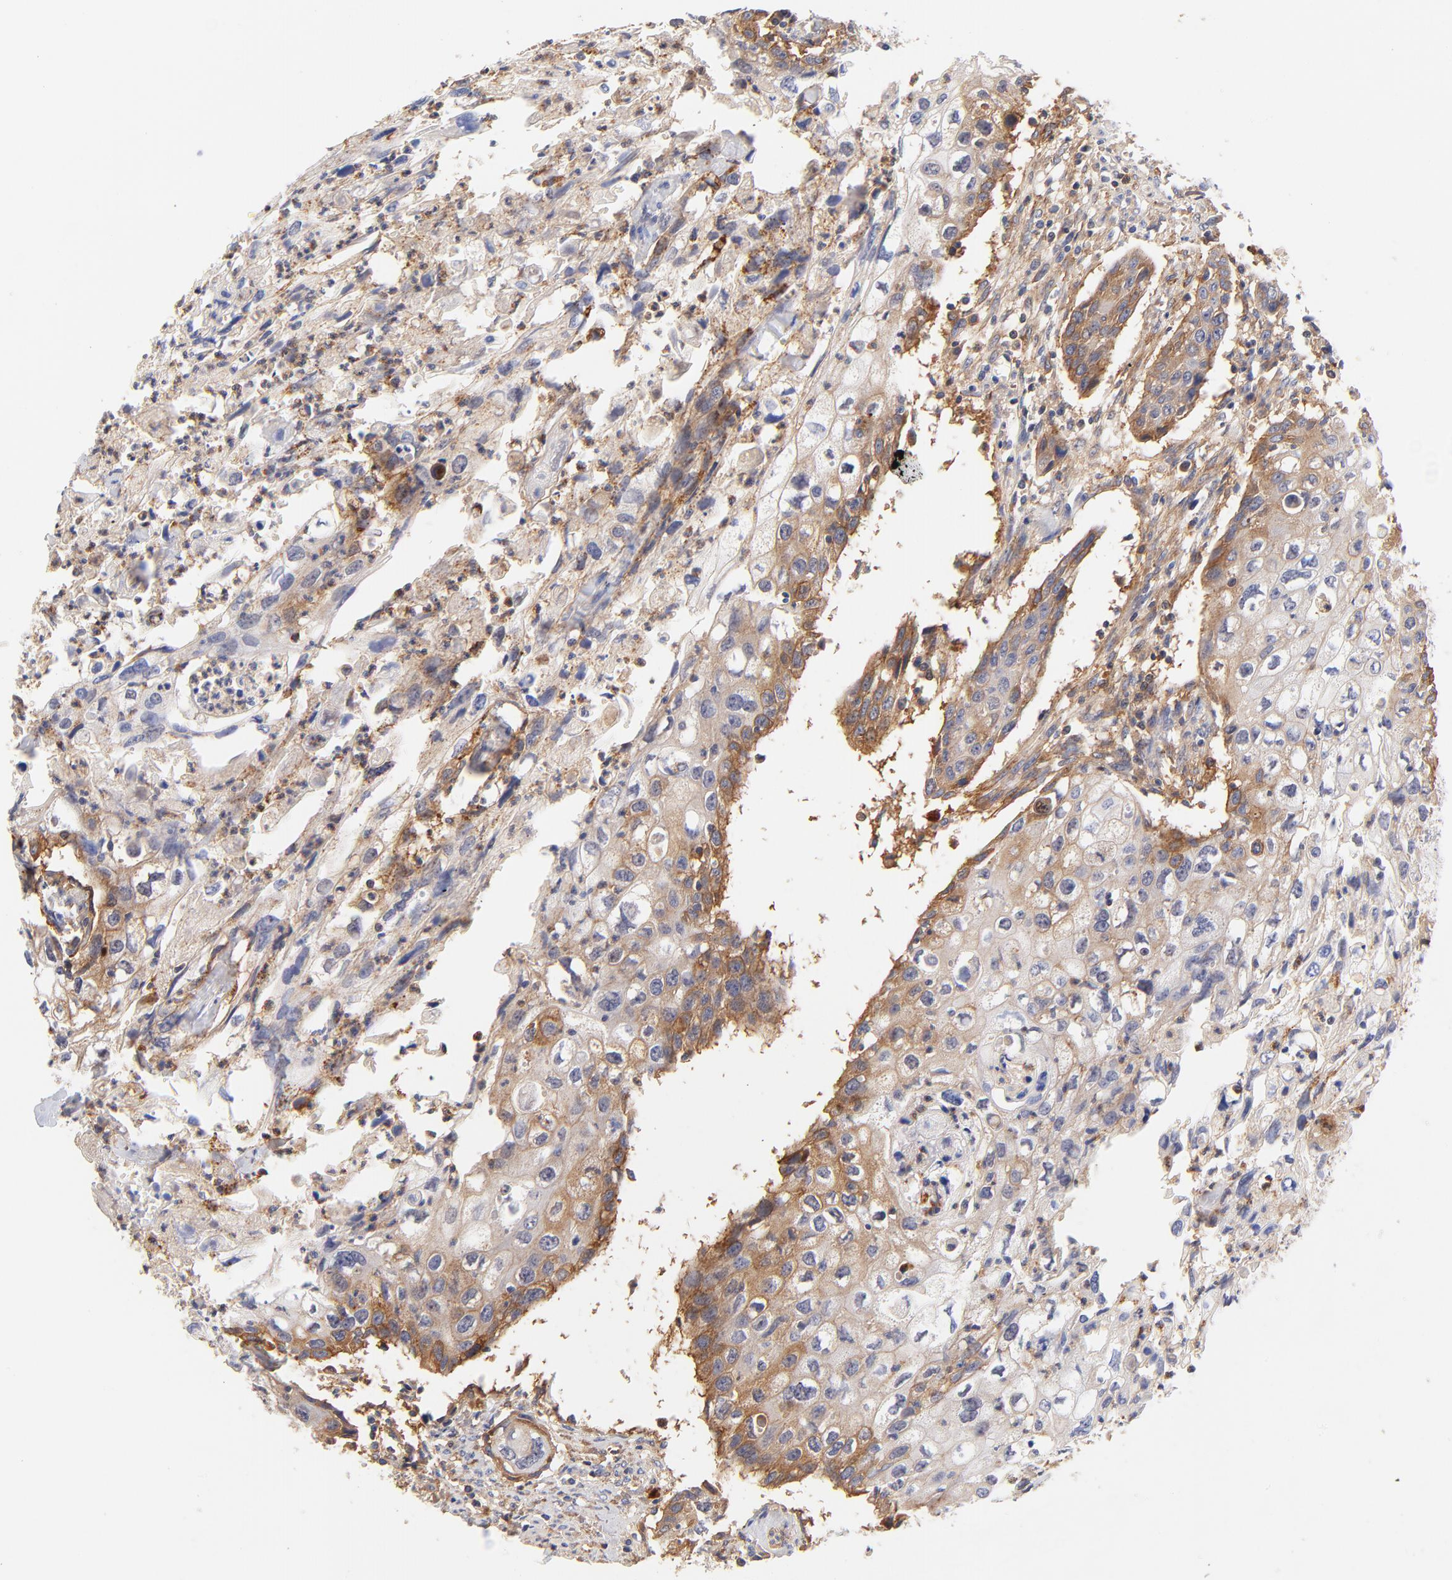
{"staining": {"intensity": "moderate", "quantity": ">75%", "location": "cytoplasmic/membranous"}, "tissue": "urothelial cancer", "cell_type": "Tumor cells", "image_type": "cancer", "snomed": [{"axis": "morphology", "description": "Urothelial carcinoma, High grade"}, {"axis": "topography", "description": "Urinary bladder"}], "caption": "High-grade urothelial carcinoma stained for a protein exhibits moderate cytoplasmic/membranous positivity in tumor cells.", "gene": "PTK7", "patient": {"sex": "male", "age": 54}}